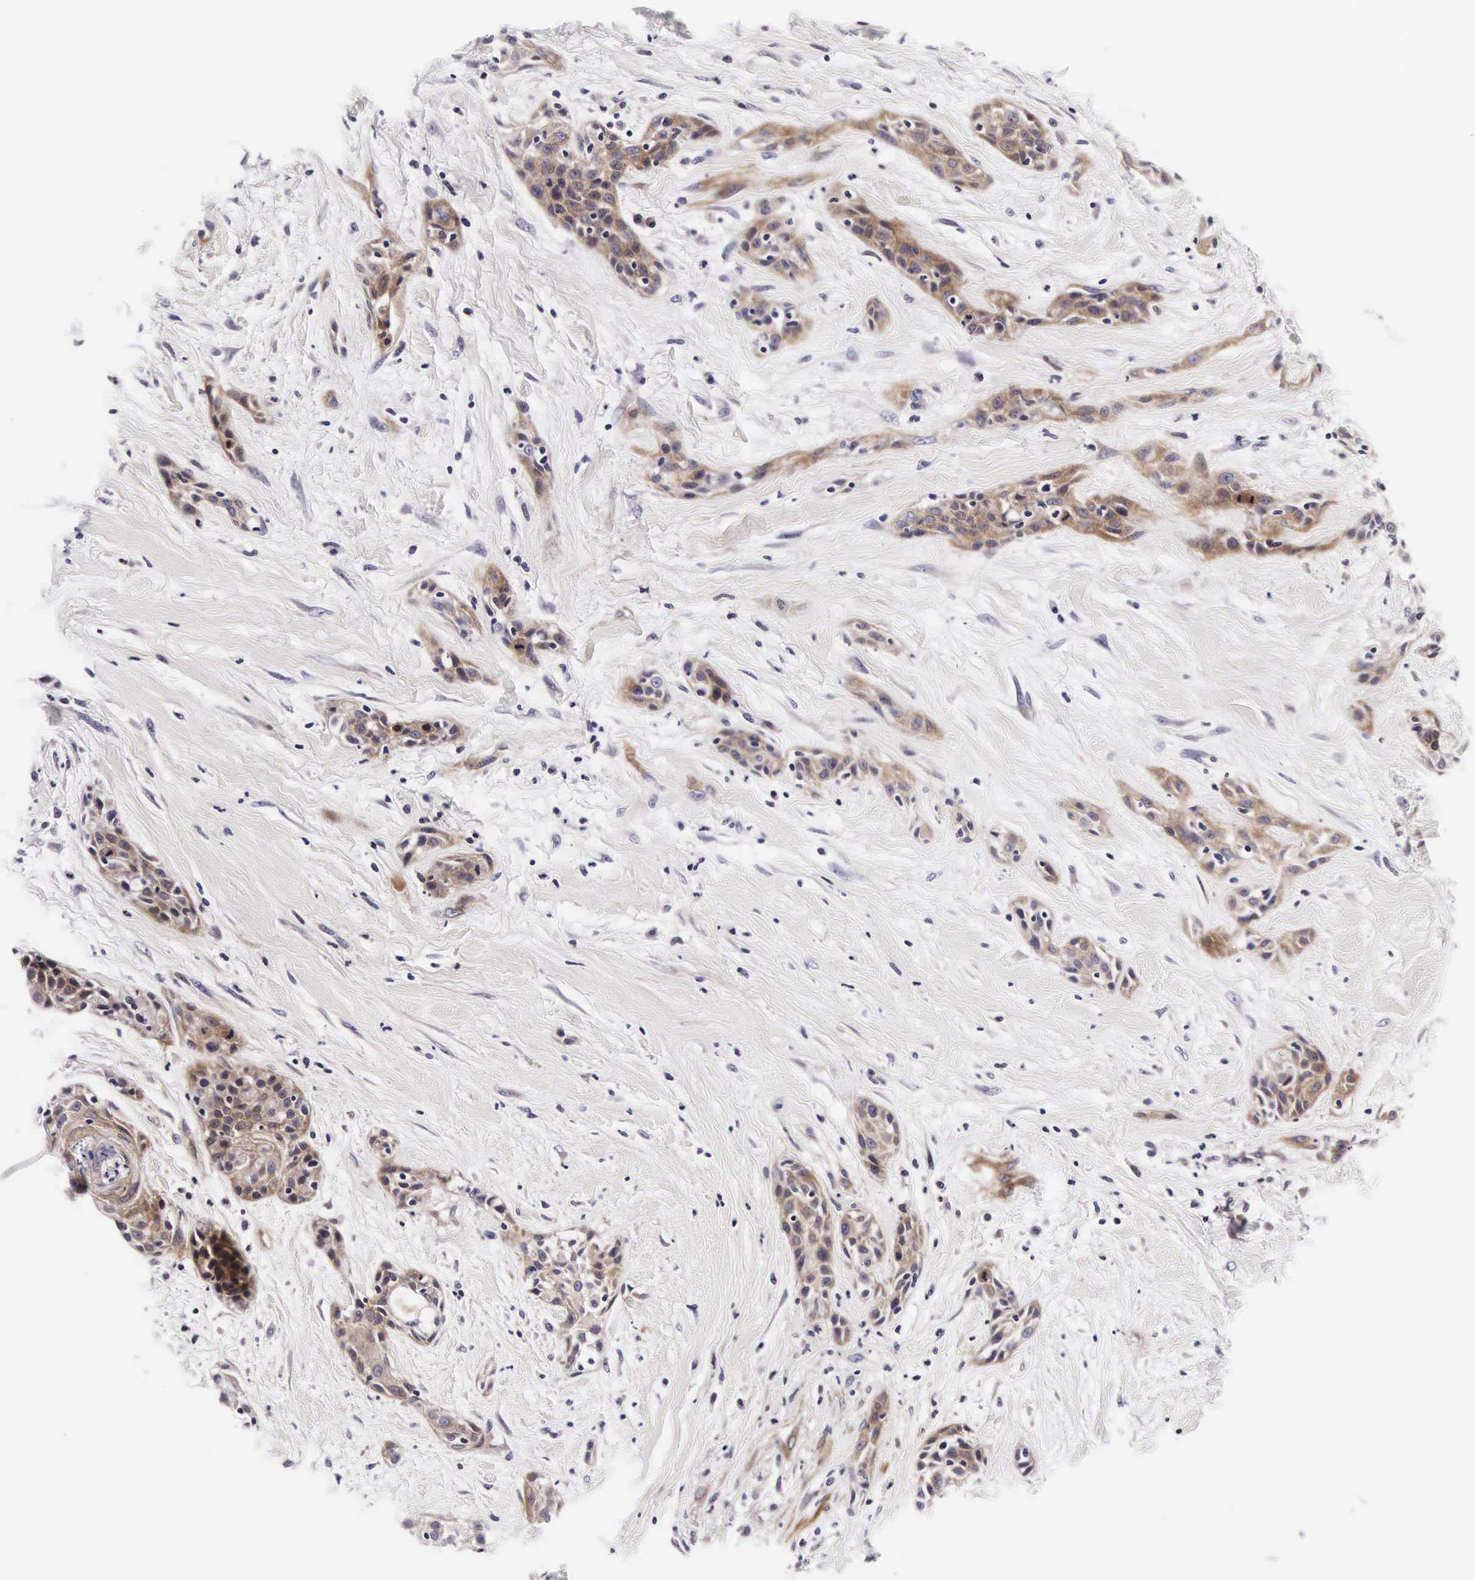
{"staining": {"intensity": "weak", "quantity": "25%-75%", "location": "cytoplasmic/membranous"}, "tissue": "skin cancer", "cell_type": "Tumor cells", "image_type": "cancer", "snomed": [{"axis": "morphology", "description": "Squamous cell carcinoma, NOS"}, {"axis": "topography", "description": "Skin"}, {"axis": "topography", "description": "Anal"}], "caption": "IHC (DAB) staining of squamous cell carcinoma (skin) exhibits weak cytoplasmic/membranous protein staining in about 25%-75% of tumor cells.", "gene": "UPRT", "patient": {"sex": "male", "age": 64}}